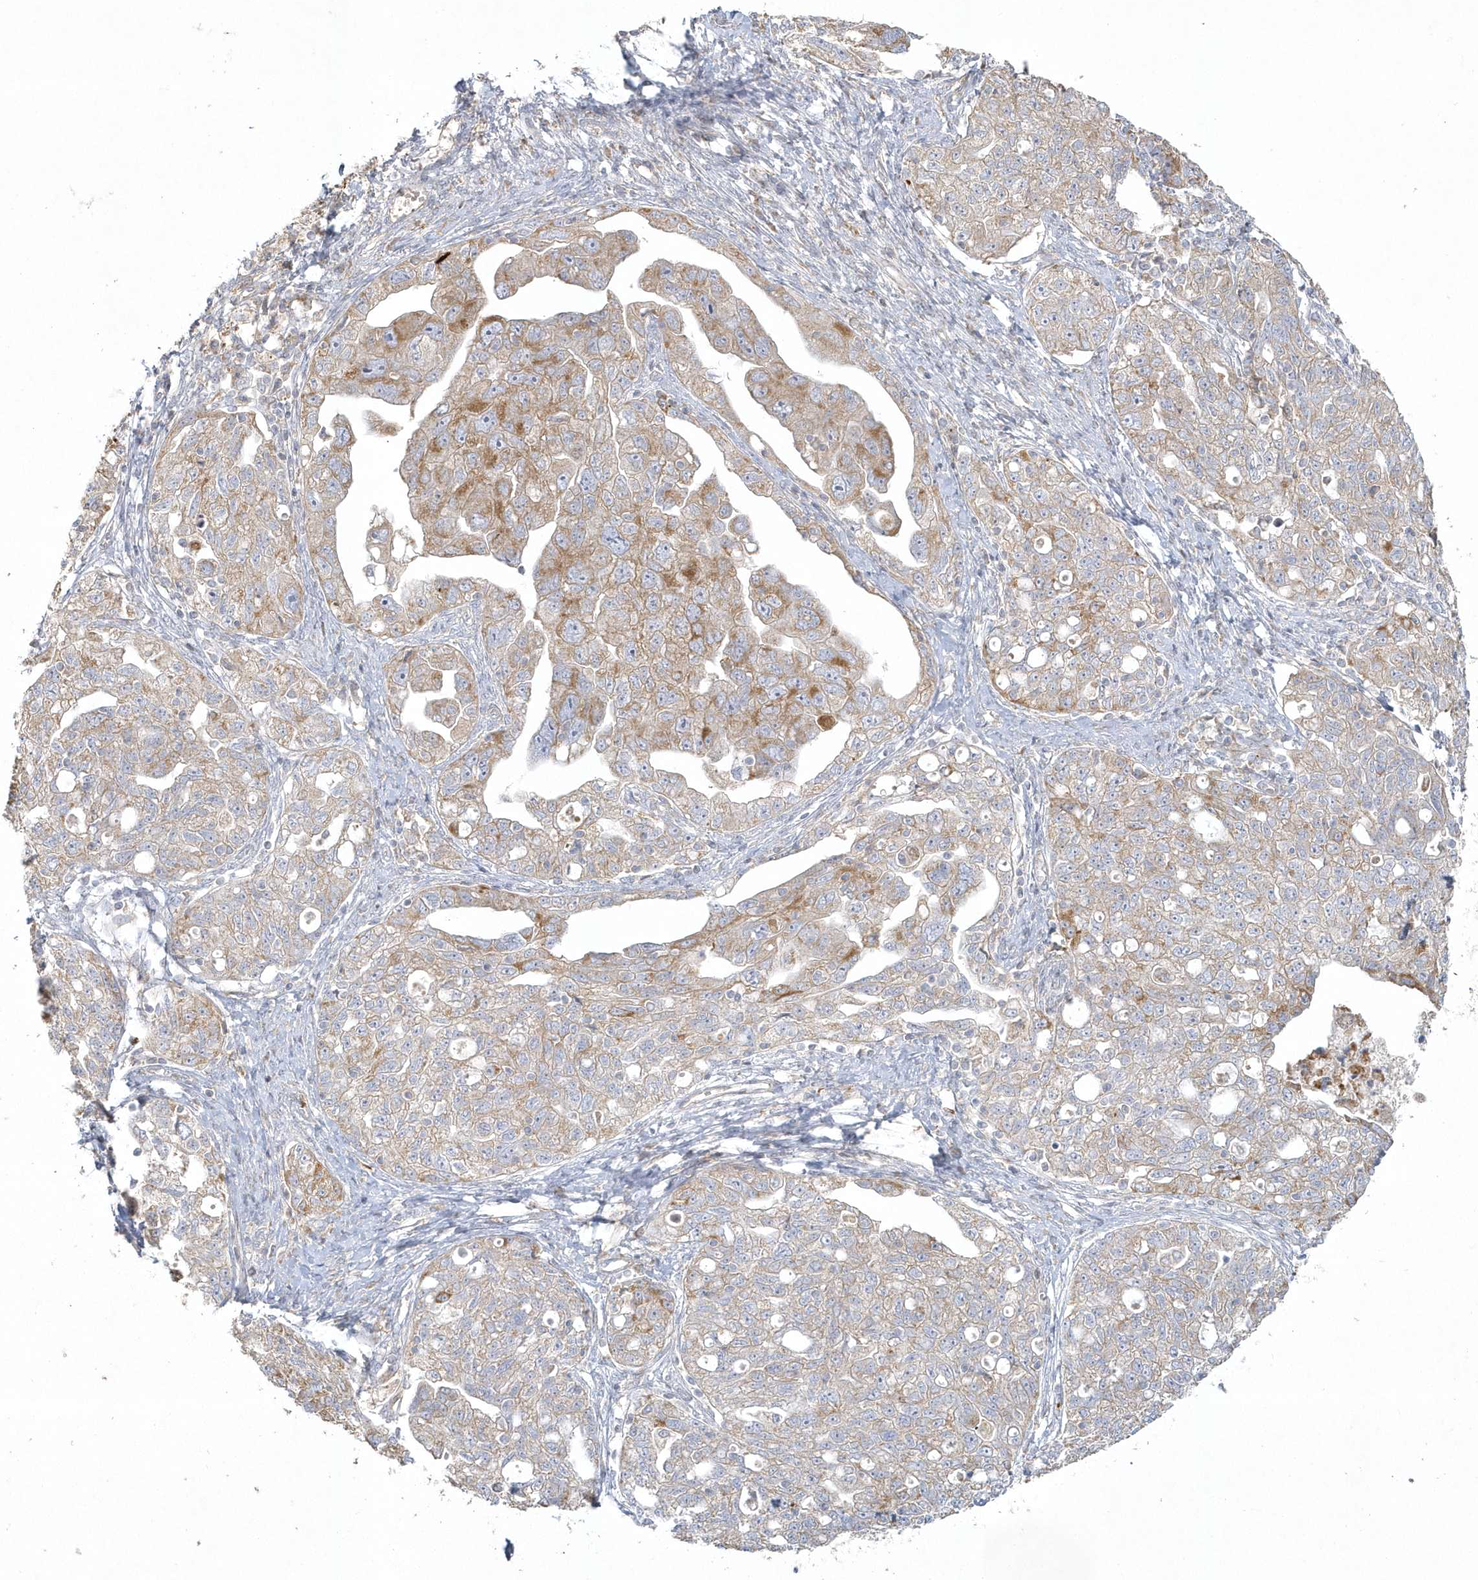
{"staining": {"intensity": "moderate", "quantity": "25%-75%", "location": "cytoplasmic/membranous"}, "tissue": "ovarian cancer", "cell_type": "Tumor cells", "image_type": "cancer", "snomed": [{"axis": "morphology", "description": "Carcinoma, NOS"}, {"axis": "morphology", "description": "Cystadenocarcinoma, serous, NOS"}, {"axis": "topography", "description": "Ovary"}], "caption": "DAB immunohistochemical staining of ovarian cancer reveals moderate cytoplasmic/membranous protein positivity in about 25%-75% of tumor cells. (DAB (3,3'-diaminobenzidine) IHC with brightfield microscopy, high magnification).", "gene": "BLTP3A", "patient": {"sex": "female", "age": 69}}